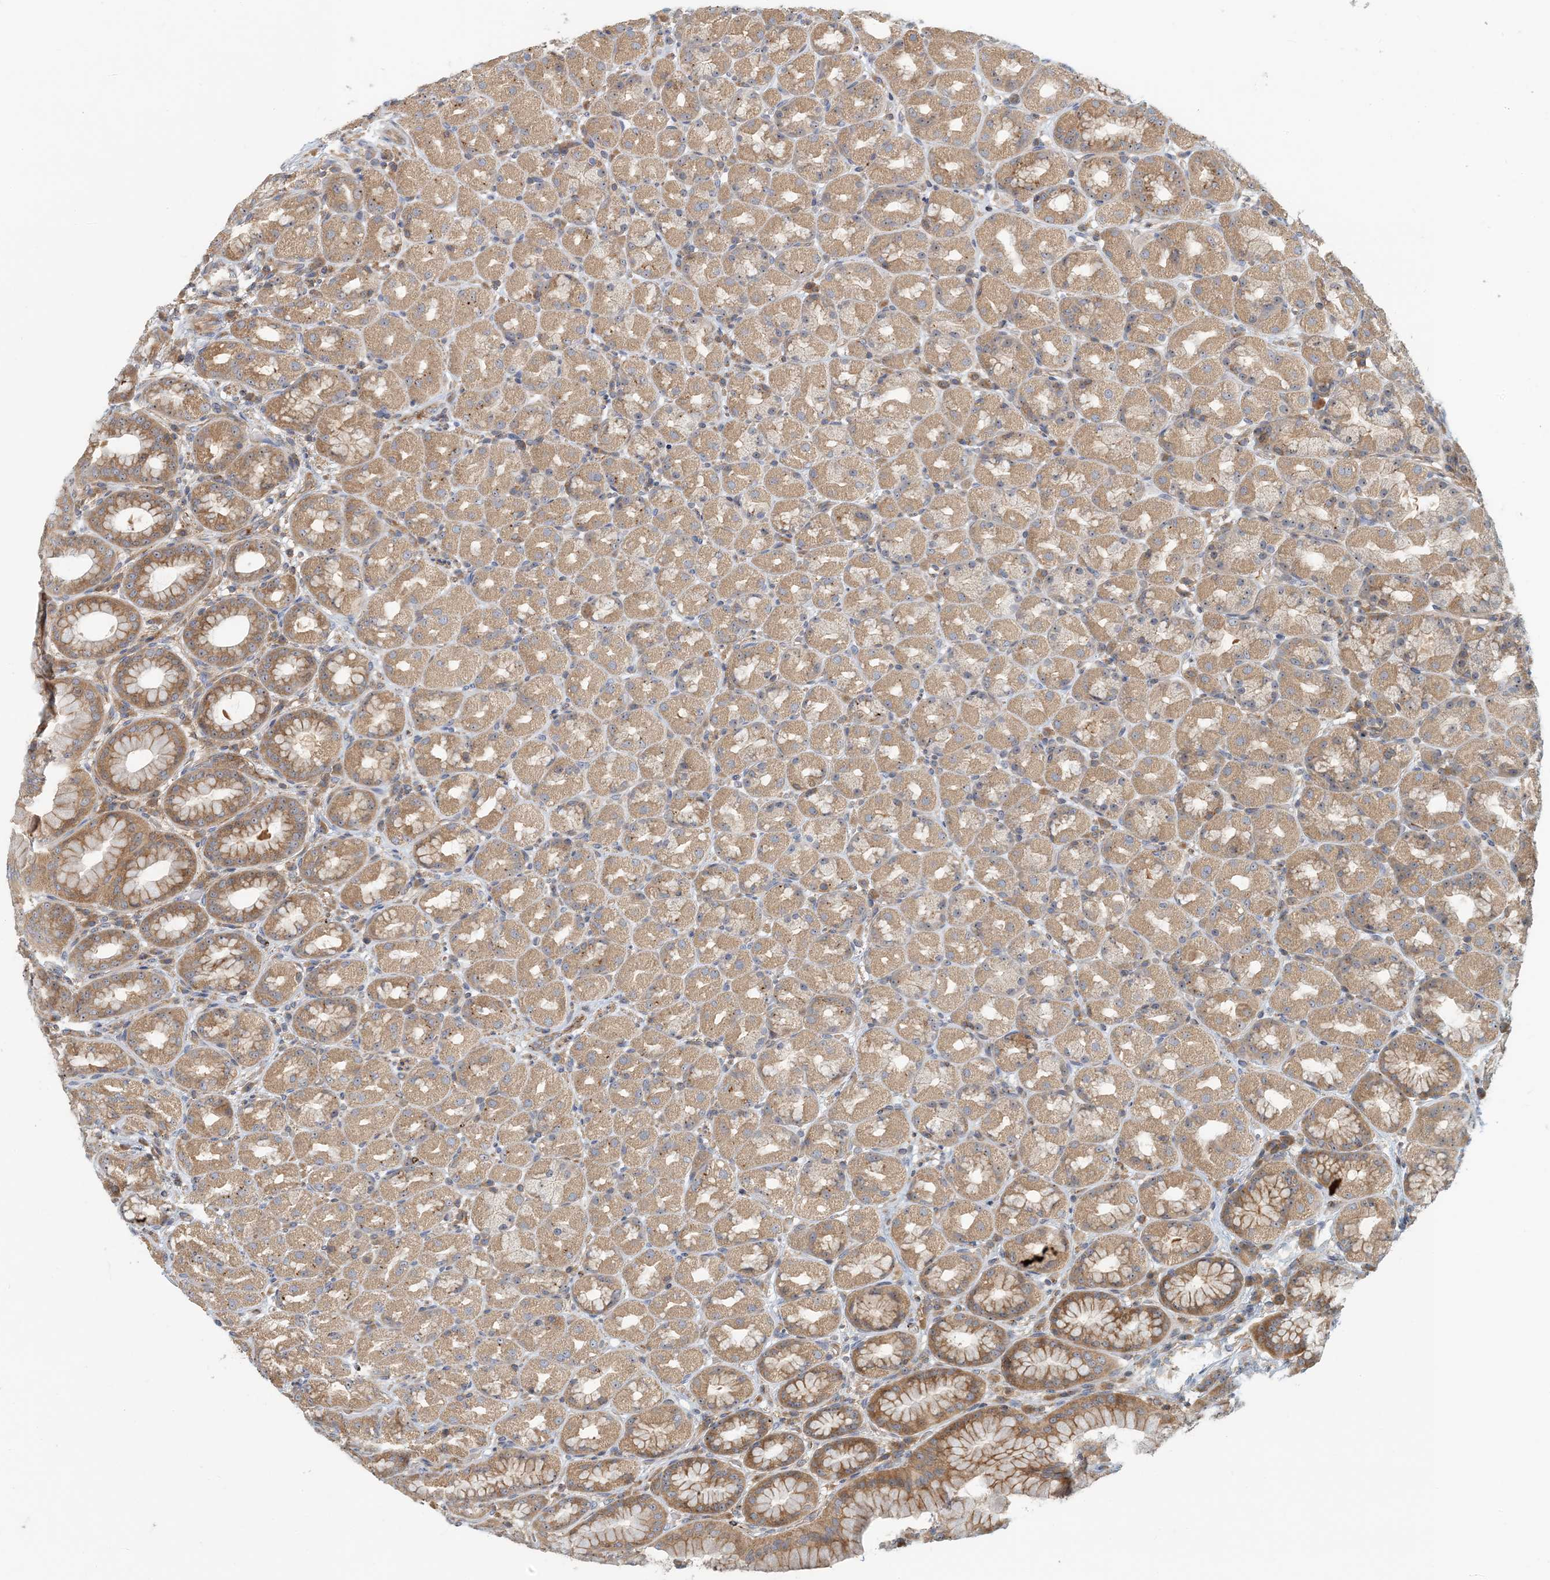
{"staining": {"intensity": "moderate", "quantity": ">75%", "location": "cytoplasmic/membranous"}, "tissue": "stomach", "cell_type": "Glandular cells", "image_type": "normal", "snomed": [{"axis": "morphology", "description": "Normal tissue, NOS"}, {"axis": "topography", "description": "Stomach, upper"}], "caption": "Protein analysis of unremarkable stomach displays moderate cytoplasmic/membranous staining in about >75% of glandular cells.", "gene": "COLEC11", "patient": {"sex": "male", "age": 68}}